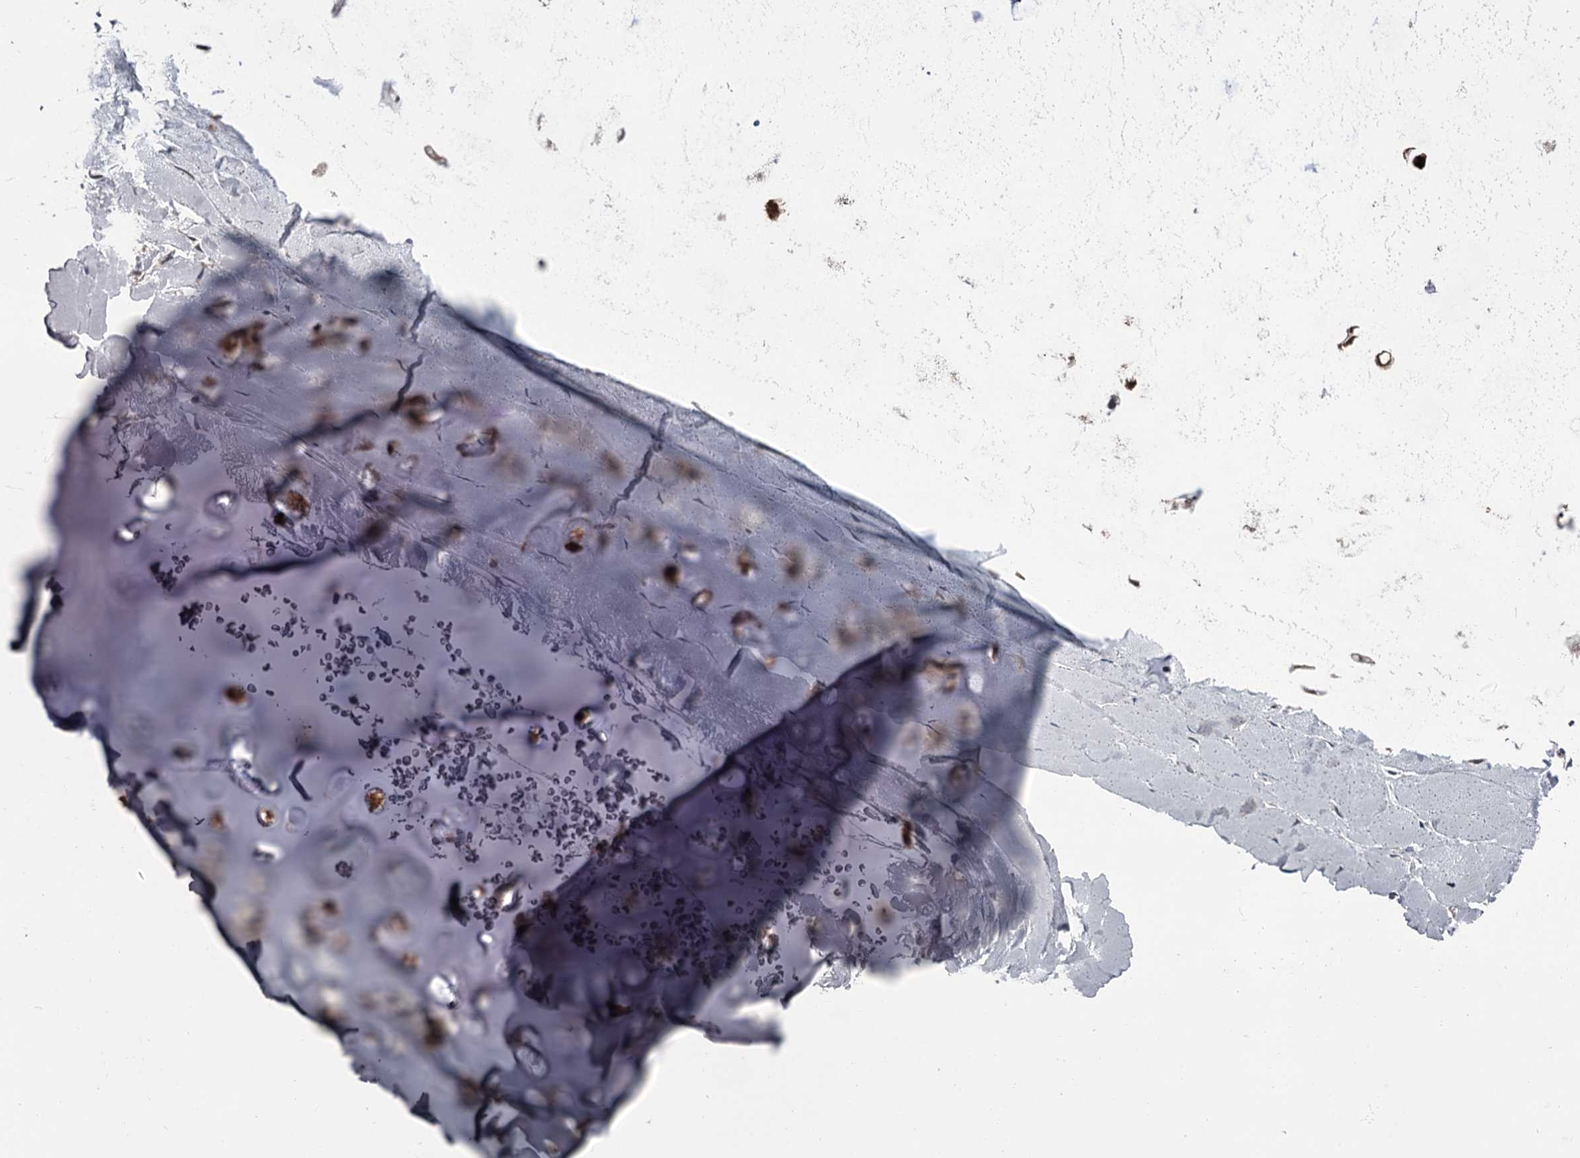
{"staining": {"intensity": "negative", "quantity": "none", "location": "none"}, "tissue": "adipose tissue", "cell_type": "Adipocytes", "image_type": "normal", "snomed": [{"axis": "morphology", "description": "Normal tissue, NOS"}, {"axis": "morphology", "description": "Squamous cell carcinoma, NOS"}, {"axis": "topography", "description": "Lymph node"}, {"axis": "topography", "description": "Bronchus"}, {"axis": "topography", "description": "Lung"}], "caption": "Adipocytes are negative for protein expression in normal human adipose tissue. (Stains: DAB (3,3'-diaminobenzidine) immunohistochemistry with hematoxylin counter stain, Microscopy: brightfield microscopy at high magnification).", "gene": "PRPF40B", "patient": {"sex": "male", "age": 66}}